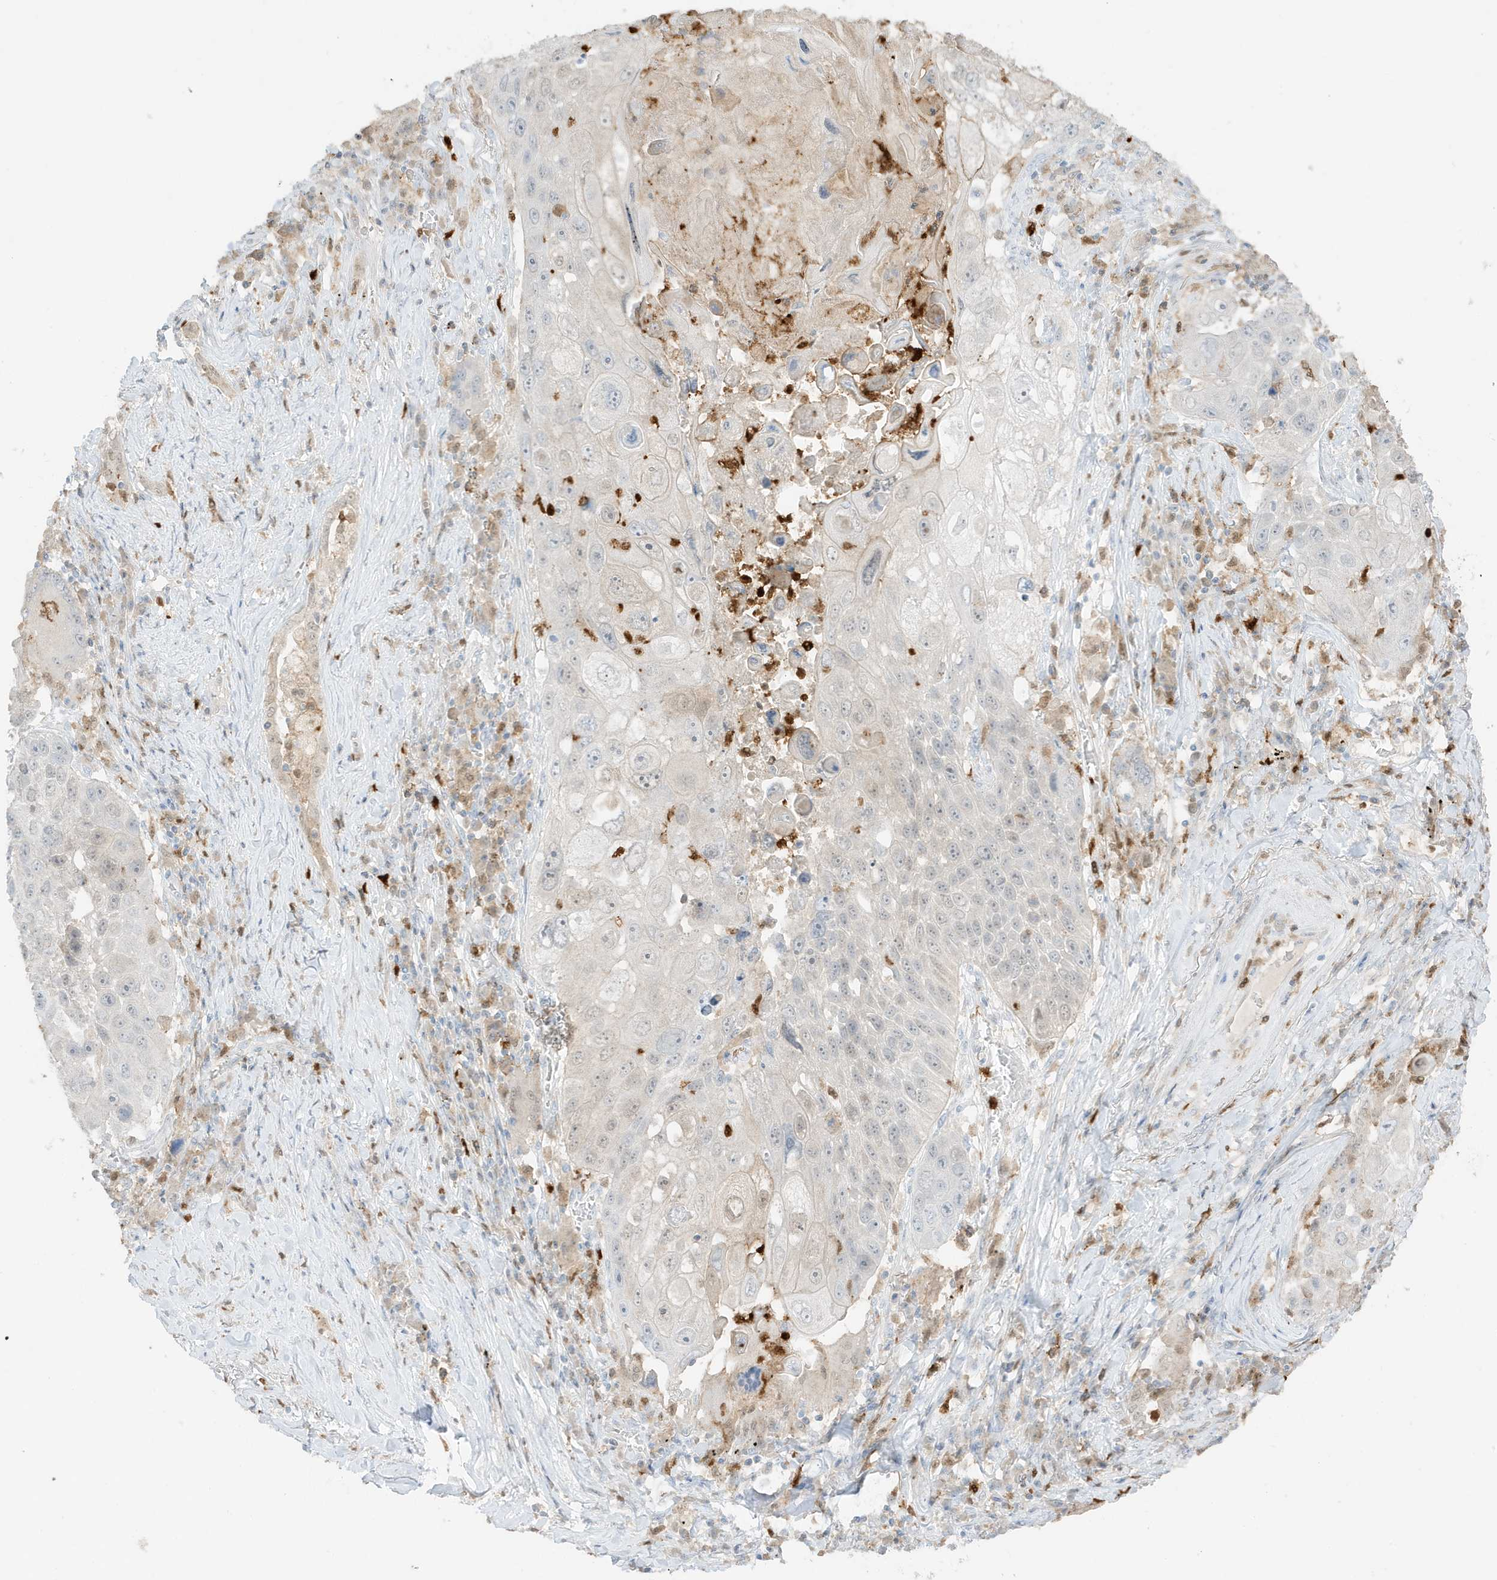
{"staining": {"intensity": "weak", "quantity": "25%-75%", "location": "nuclear"}, "tissue": "lung cancer", "cell_type": "Tumor cells", "image_type": "cancer", "snomed": [{"axis": "morphology", "description": "Squamous cell carcinoma, NOS"}, {"axis": "topography", "description": "Lung"}], "caption": "This is a histology image of immunohistochemistry staining of lung squamous cell carcinoma, which shows weak expression in the nuclear of tumor cells.", "gene": "GCA", "patient": {"sex": "male", "age": 61}}